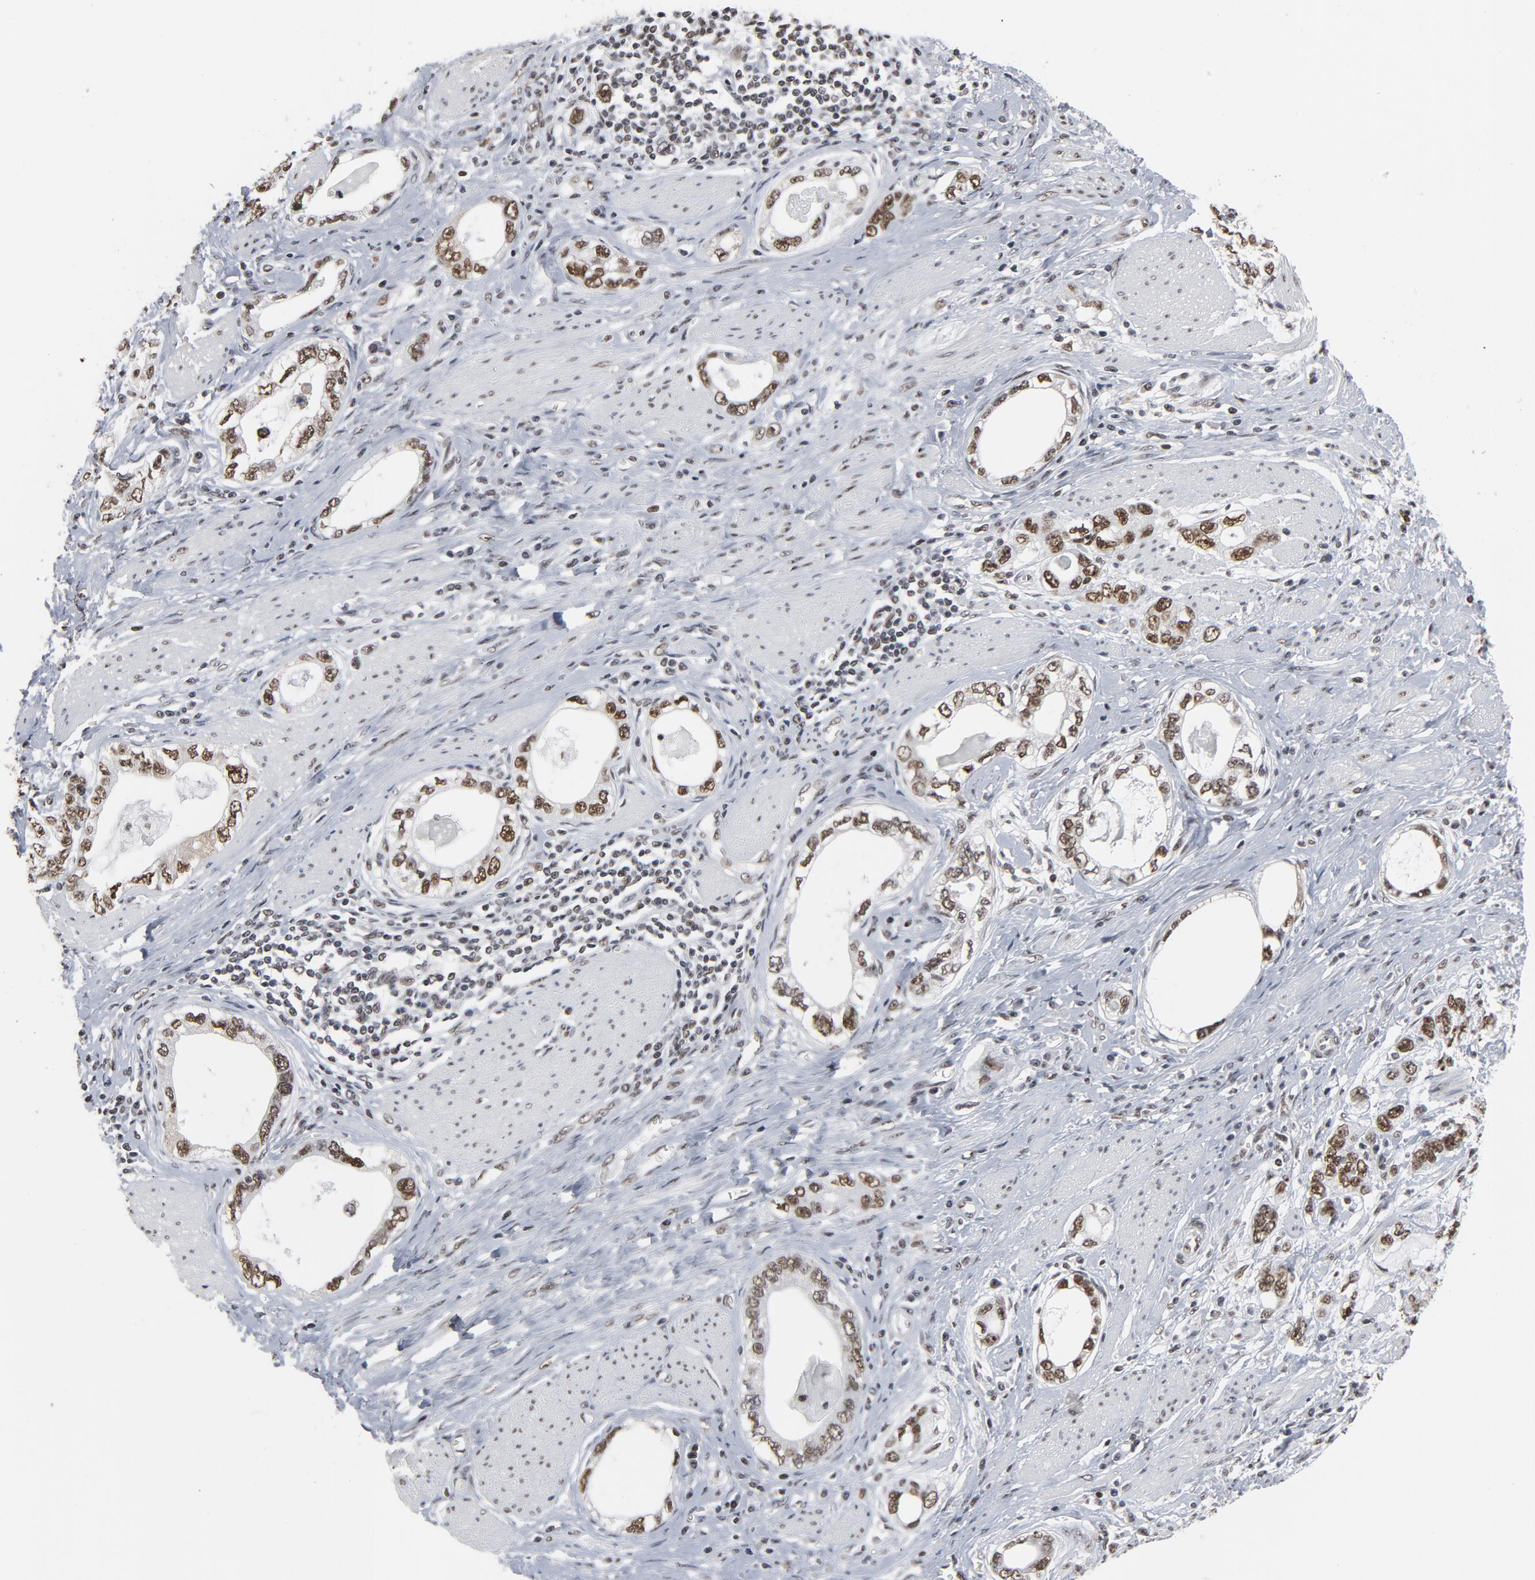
{"staining": {"intensity": "moderate", "quantity": ">75%", "location": "nuclear"}, "tissue": "stomach cancer", "cell_type": "Tumor cells", "image_type": "cancer", "snomed": [{"axis": "morphology", "description": "Adenocarcinoma, NOS"}, {"axis": "topography", "description": "Stomach, lower"}], "caption": "IHC micrograph of neoplastic tissue: human stomach cancer stained using immunohistochemistry (IHC) shows medium levels of moderate protein expression localized specifically in the nuclear of tumor cells, appearing as a nuclear brown color.", "gene": "MRE11", "patient": {"sex": "female", "age": 93}}